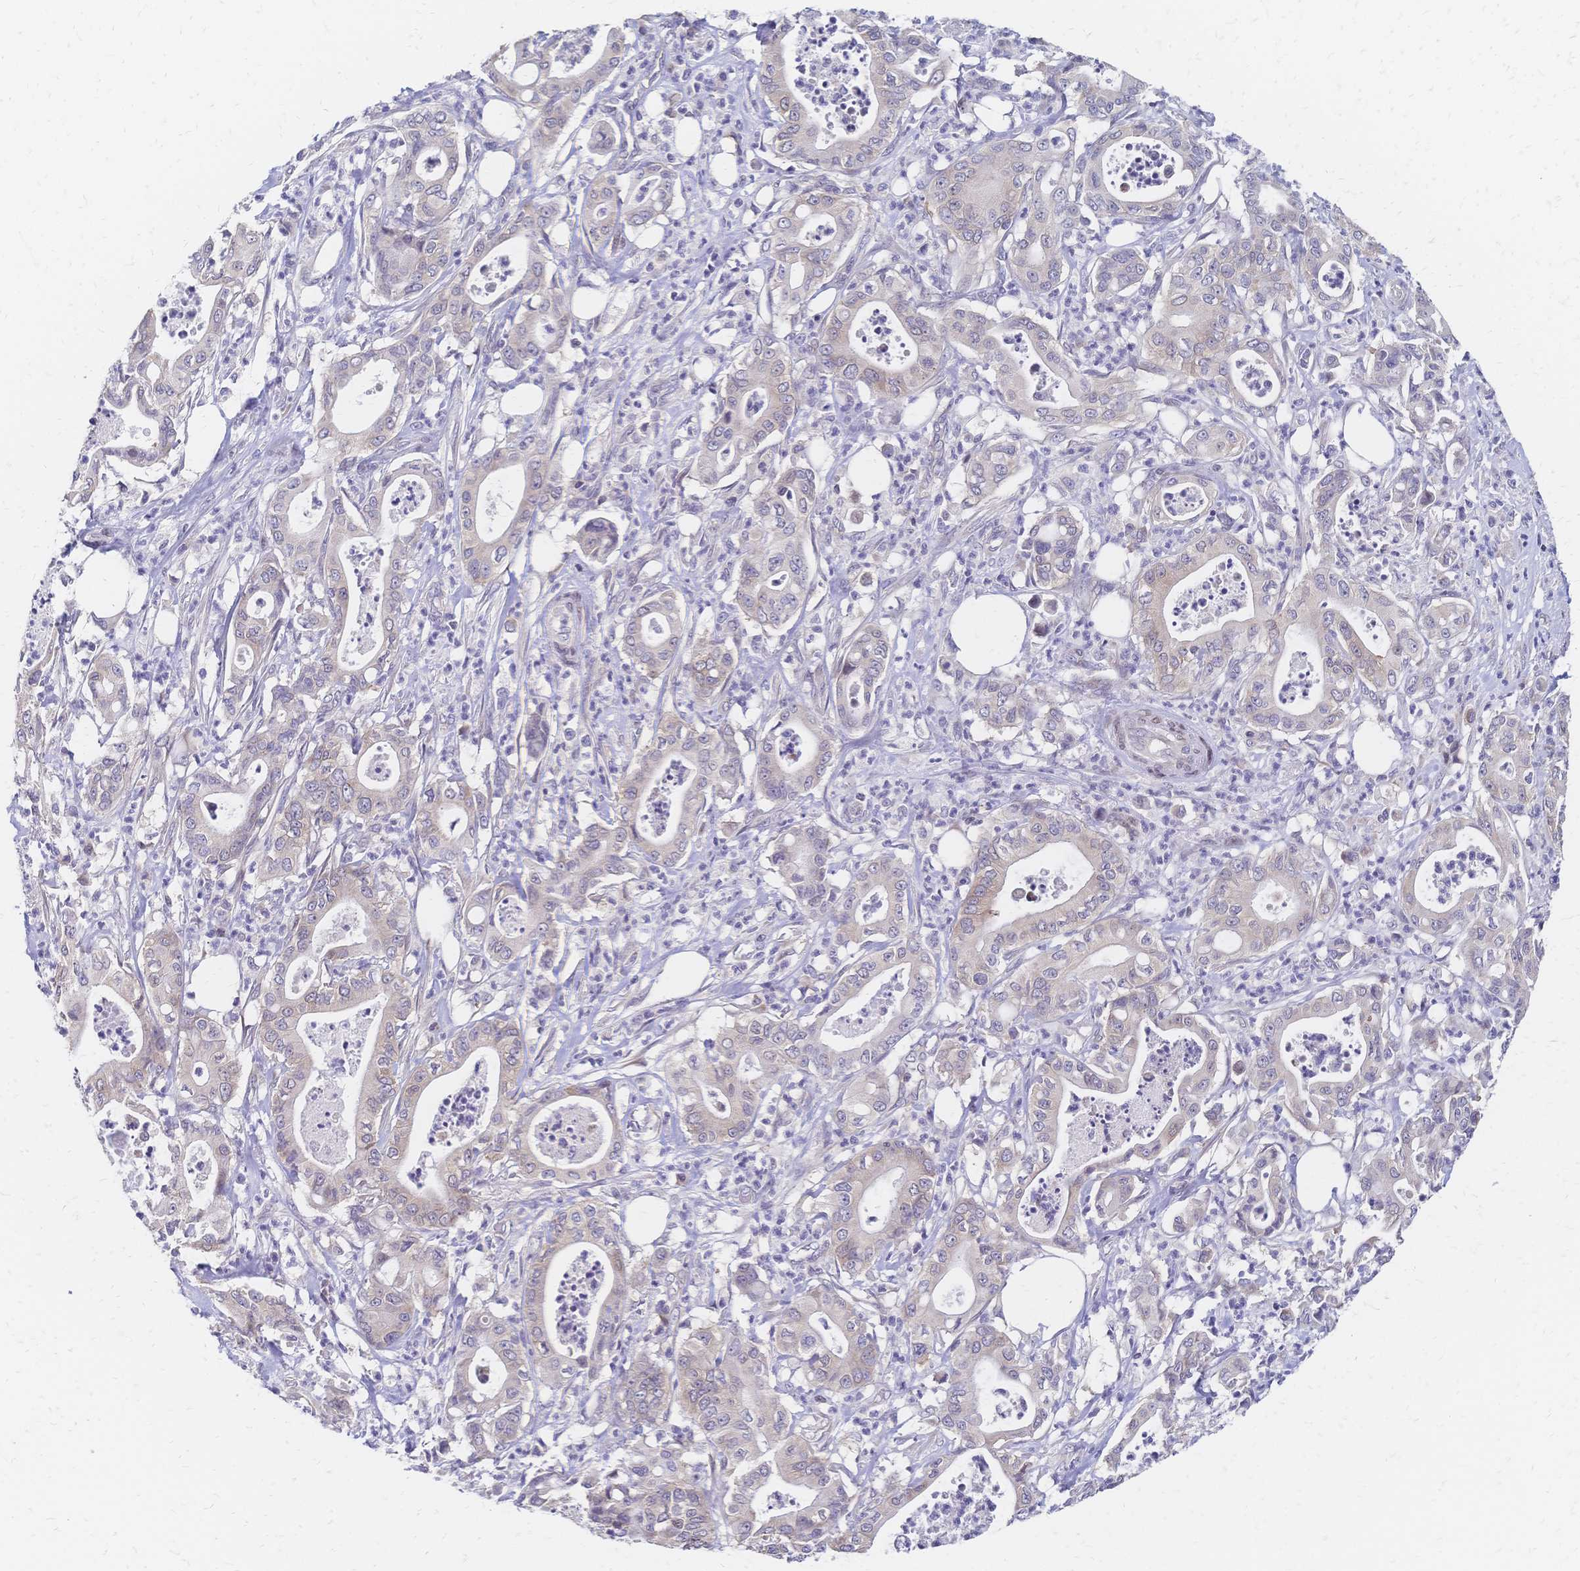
{"staining": {"intensity": "weak", "quantity": "<25%", "location": "cytoplasmic/membranous"}, "tissue": "pancreatic cancer", "cell_type": "Tumor cells", "image_type": "cancer", "snomed": [{"axis": "morphology", "description": "Adenocarcinoma, NOS"}, {"axis": "topography", "description": "Pancreas"}], "caption": "High power microscopy photomicrograph of an immunohistochemistry (IHC) image of pancreatic cancer, revealing no significant staining in tumor cells.", "gene": "CBX7", "patient": {"sex": "male", "age": 71}}